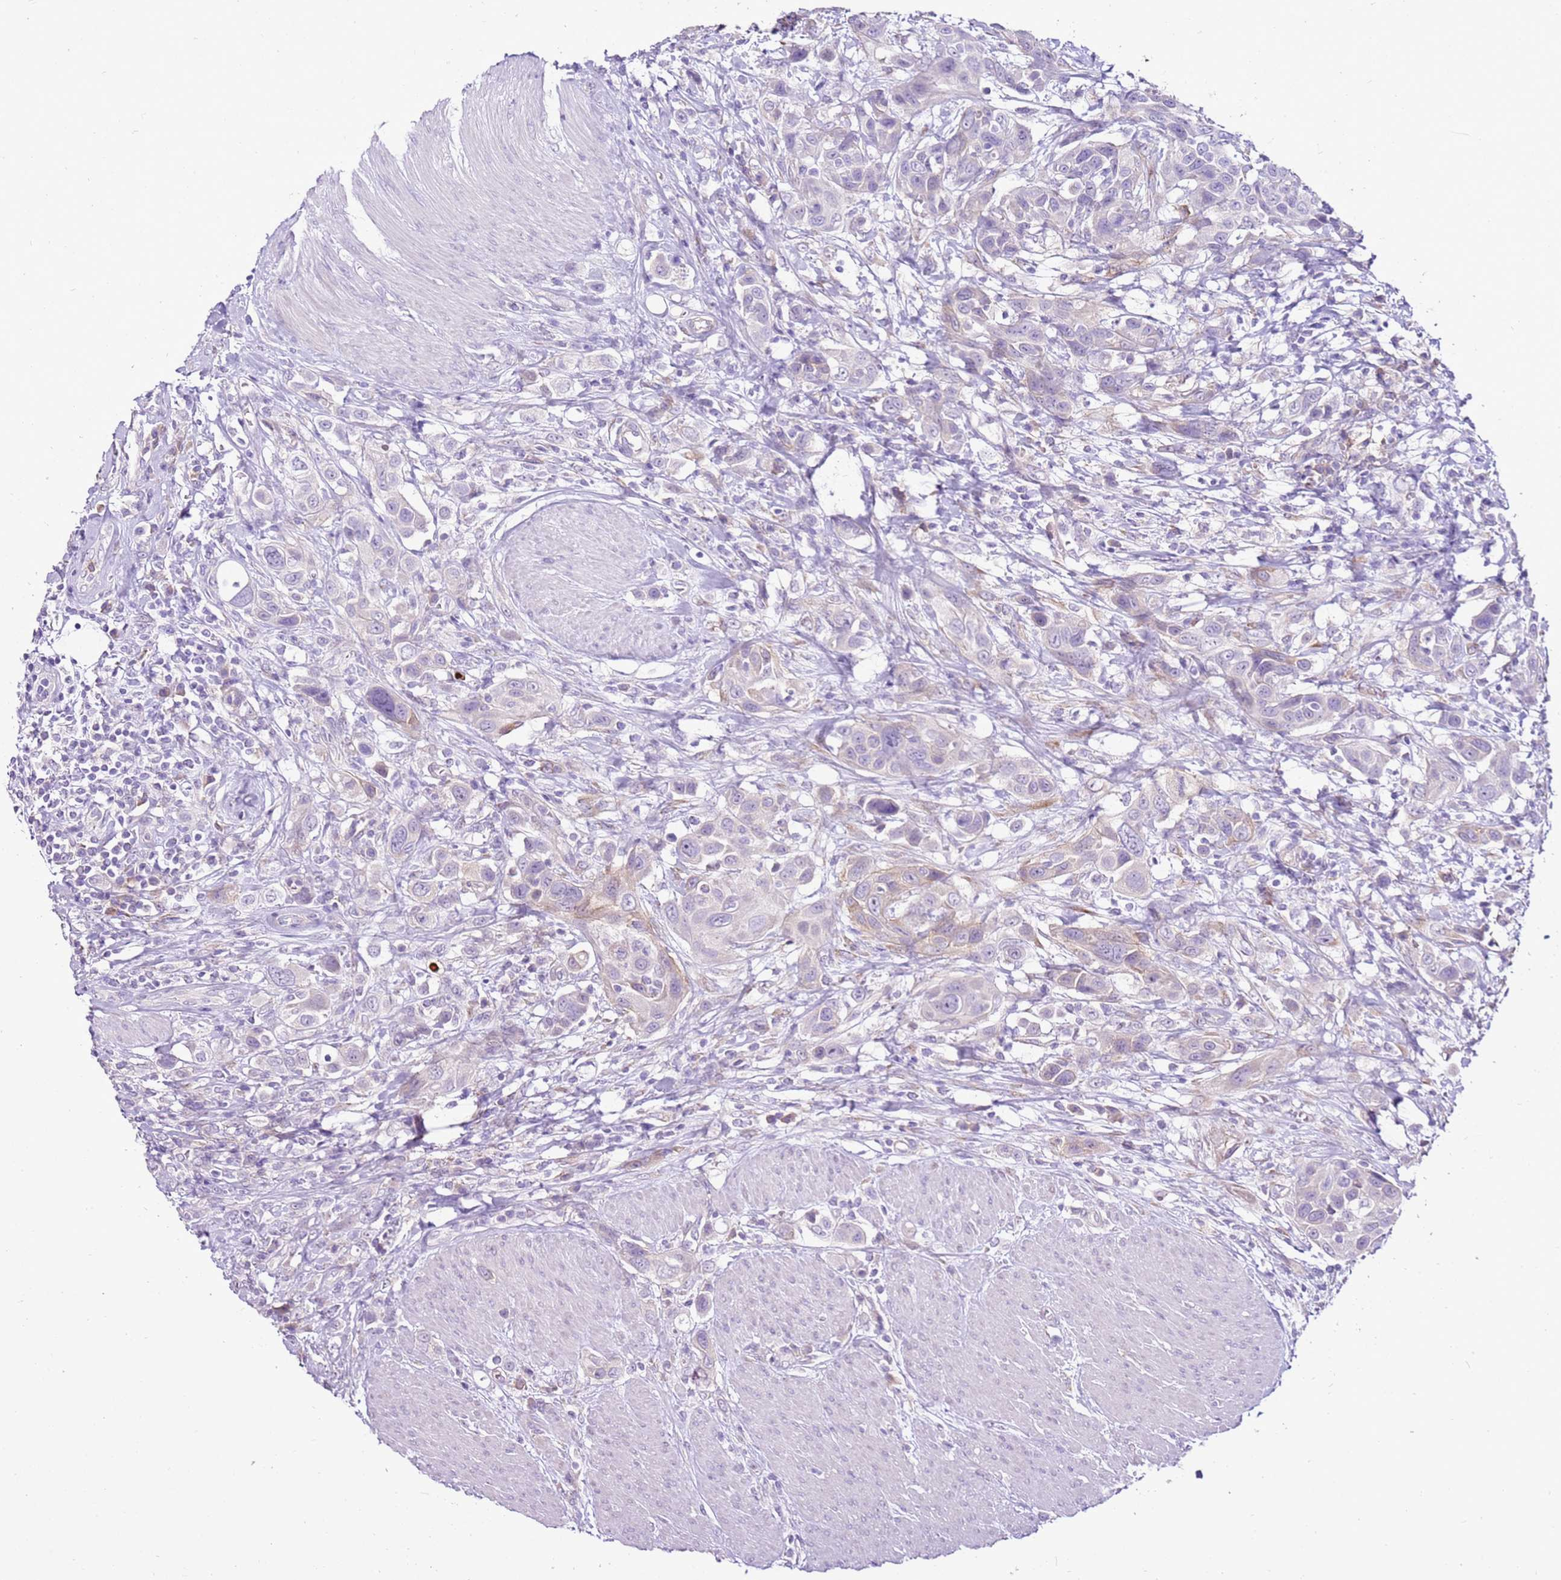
{"staining": {"intensity": "negative", "quantity": "none", "location": "none"}, "tissue": "urothelial cancer", "cell_type": "Tumor cells", "image_type": "cancer", "snomed": [{"axis": "morphology", "description": "Urothelial carcinoma, High grade"}, {"axis": "topography", "description": "Urinary bladder"}], "caption": "The immunohistochemistry histopathology image has no significant staining in tumor cells of urothelial carcinoma (high-grade) tissue.", "gene": "SLC38A5", "patient": {"sex": "male", "age": 50}}